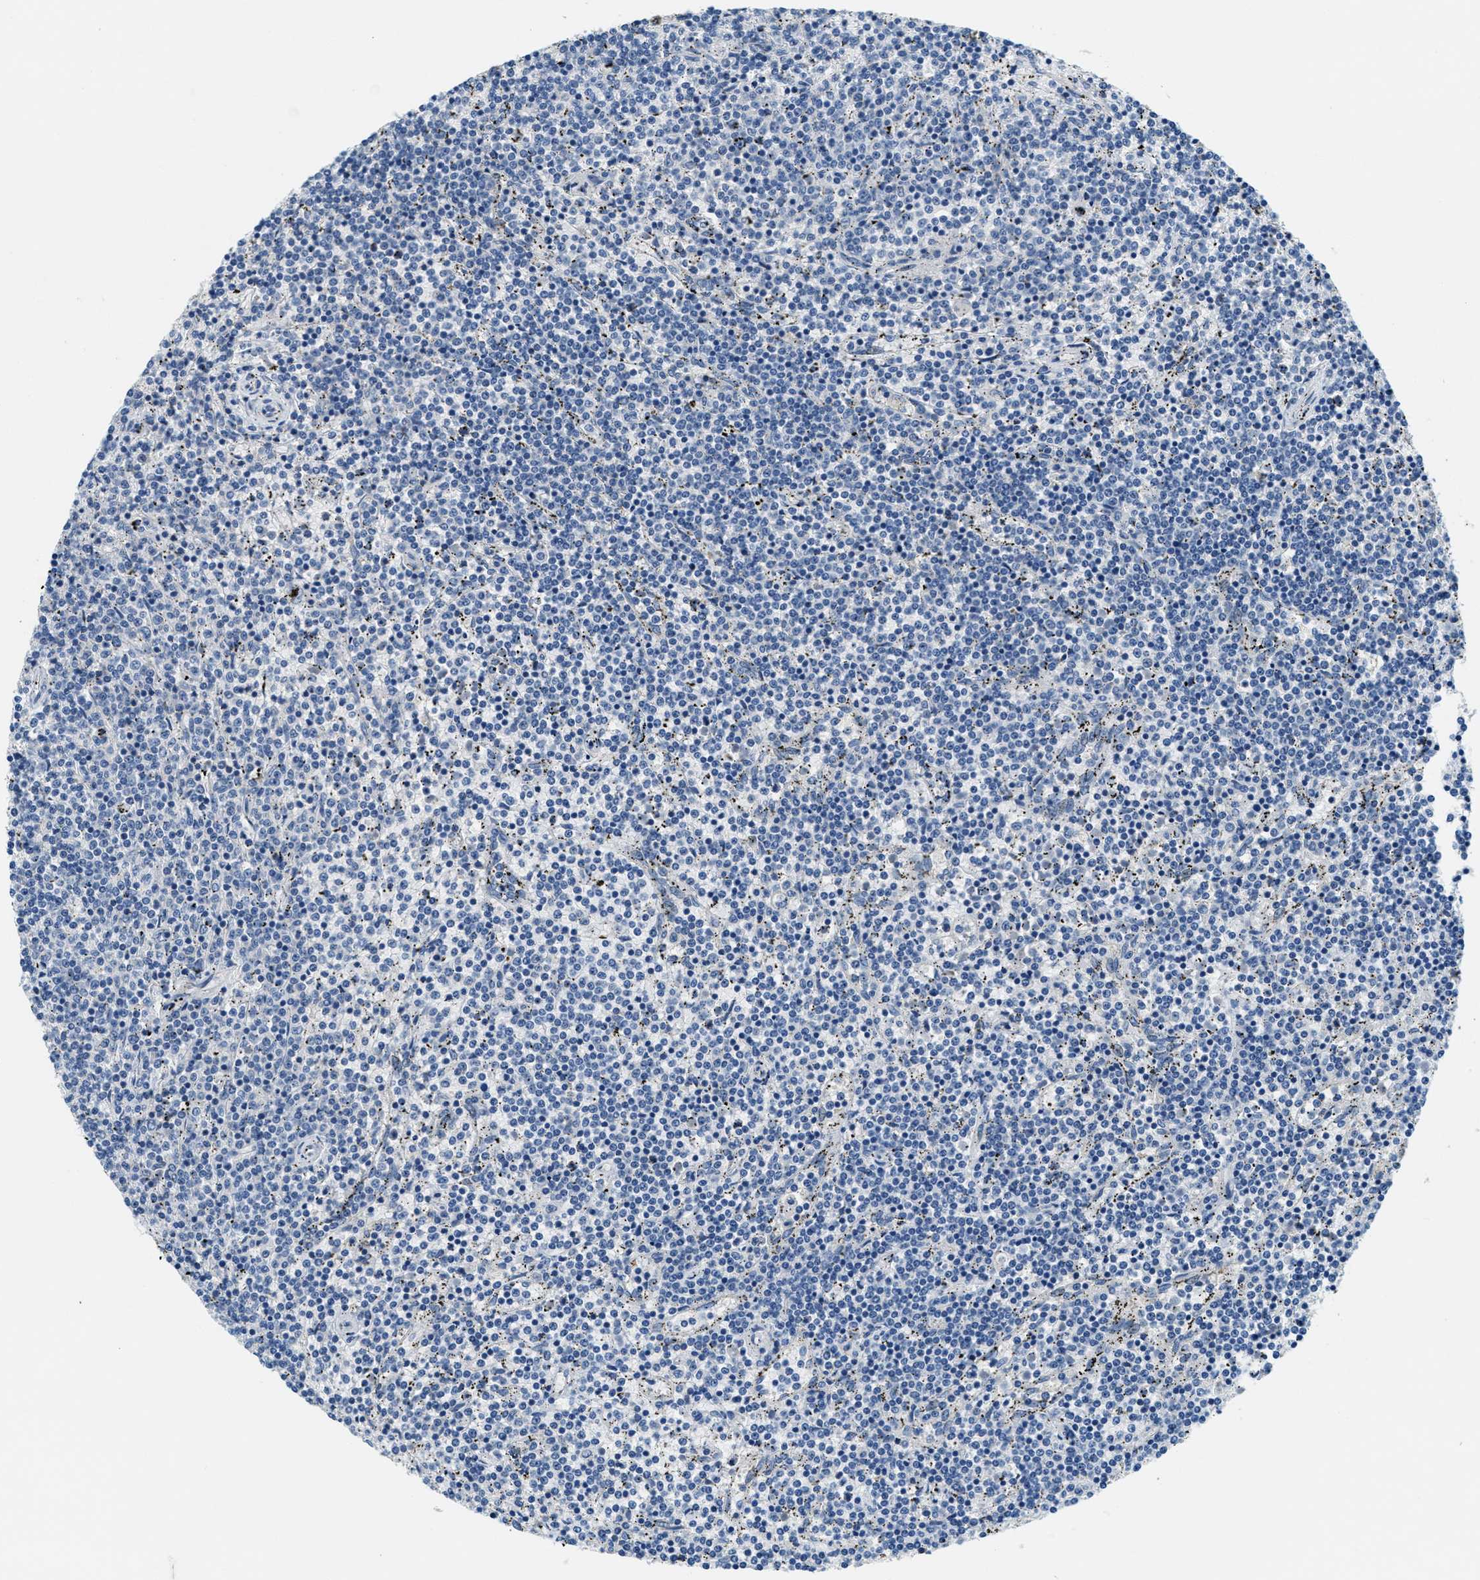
{"staining": {"intensity": "negative", "quantity": "none", "location": "none"}, "tissue": "lymphoma", "cell_type": "Tumor cells", "image_type": "cancer", "snomed": [{"axis": "morphology", "description": "Malignant lymphoma, non-Hodgkin's type, Low grade"}, {"axis": "topography", "description": "Spleen"}], "caption": "Immunohistochemistry (IHC) photomicrograph of human low-grade malignant lymphoma, non-Hodgkin's type stained for a protein (brown), which demonstrates no expression in tumor cells.", "gene": "A2M", "patient": {"sex": "female", "age": 50}}